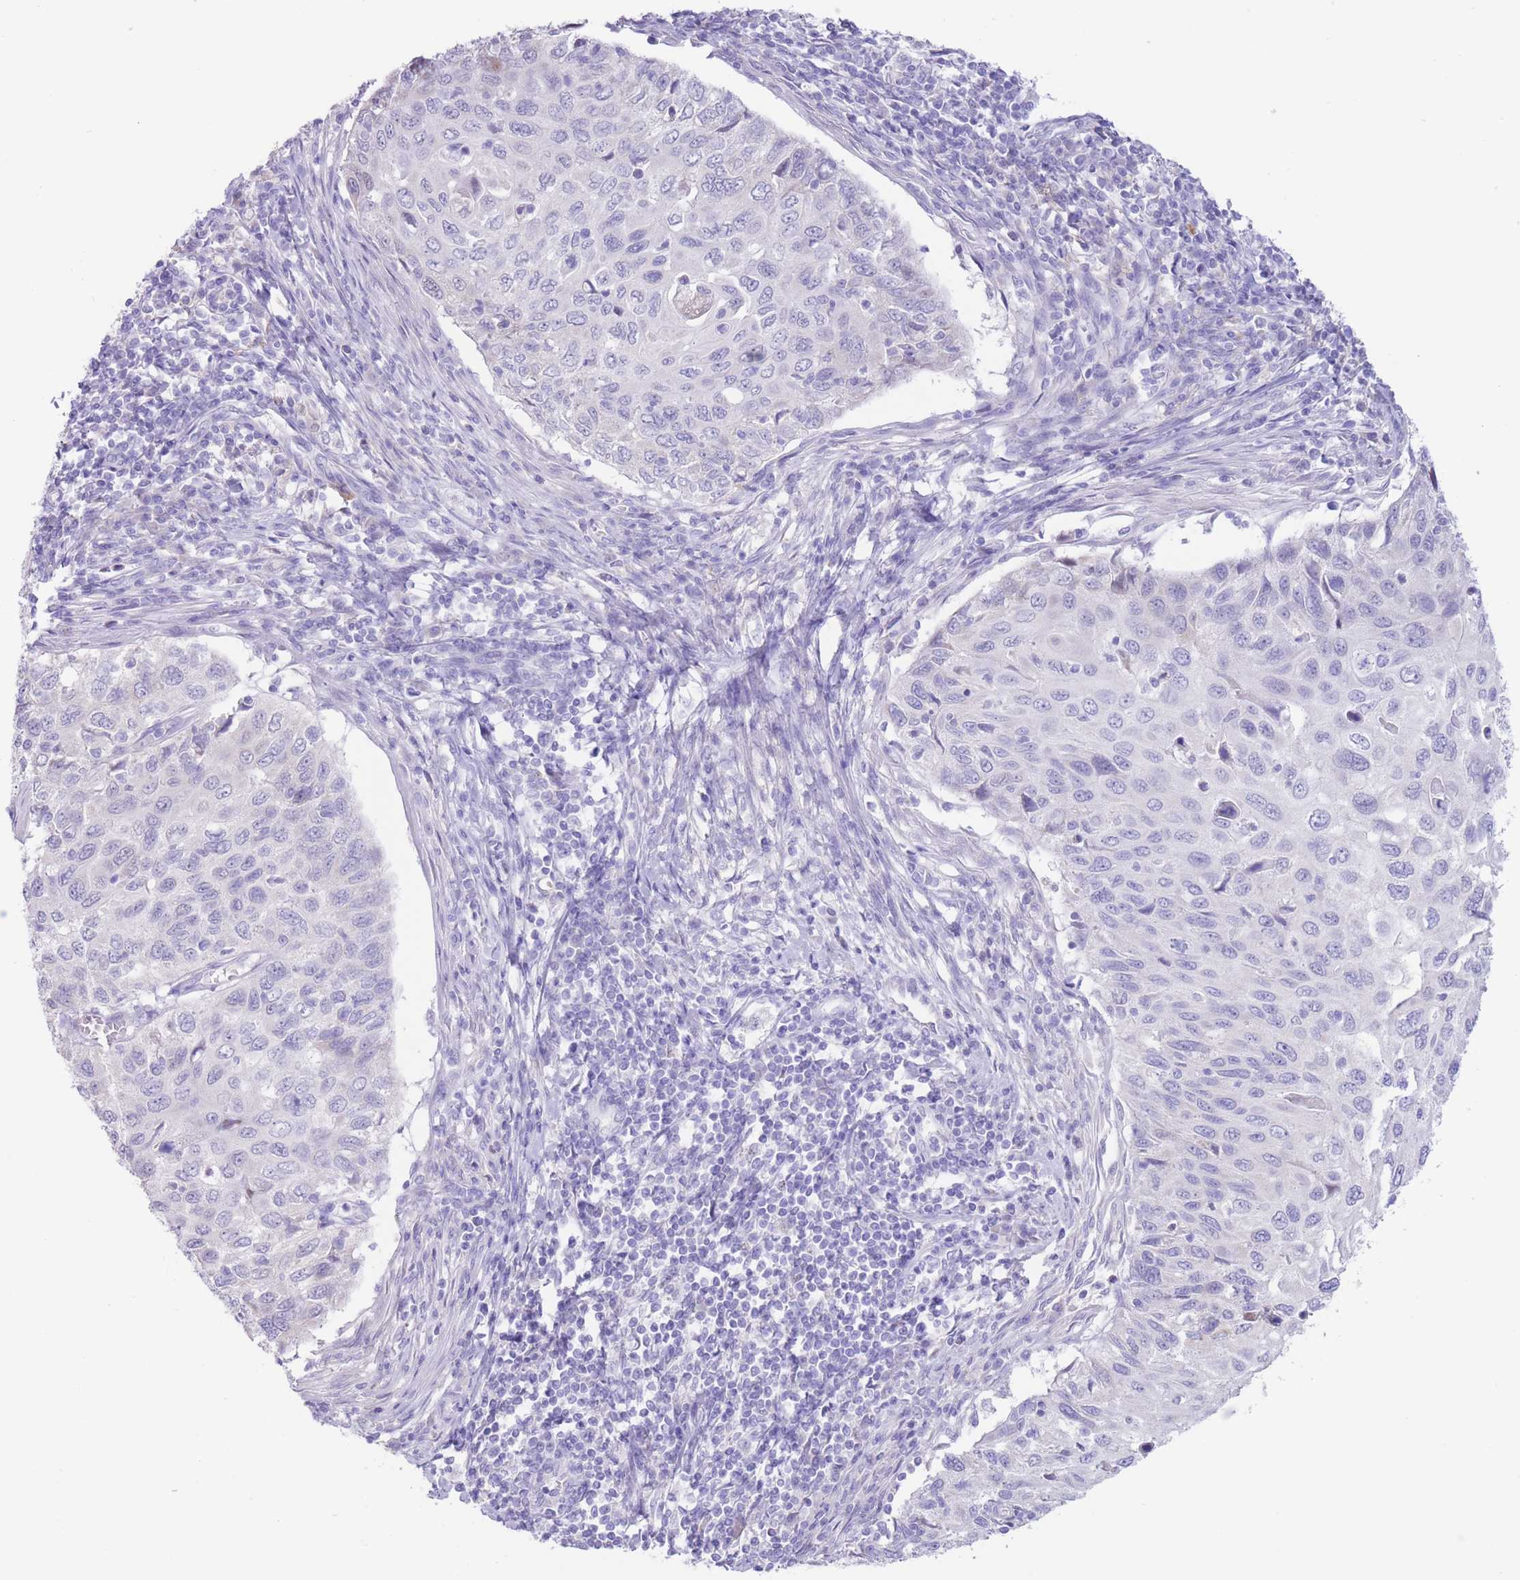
{"staining": {"intensity": "negative", "quantity": "none", "location": "none"}, "tissue": "cervical cancer", "cell_type": "Tumor cells", "image_type": "cancer", "snomed": [{"axis": "morphology", "description": "Squamous cell carcinoma, NOS"}, {"axis": "topography", "description": "Cervix"}], "caption": "IHC micrograph of human squamous cell carcinoma (cervical) stained for a protein (brown), which reveals no staining in tumor cells.", "gene": "FAH", "patient": {"sex": "female", "age": 70}}